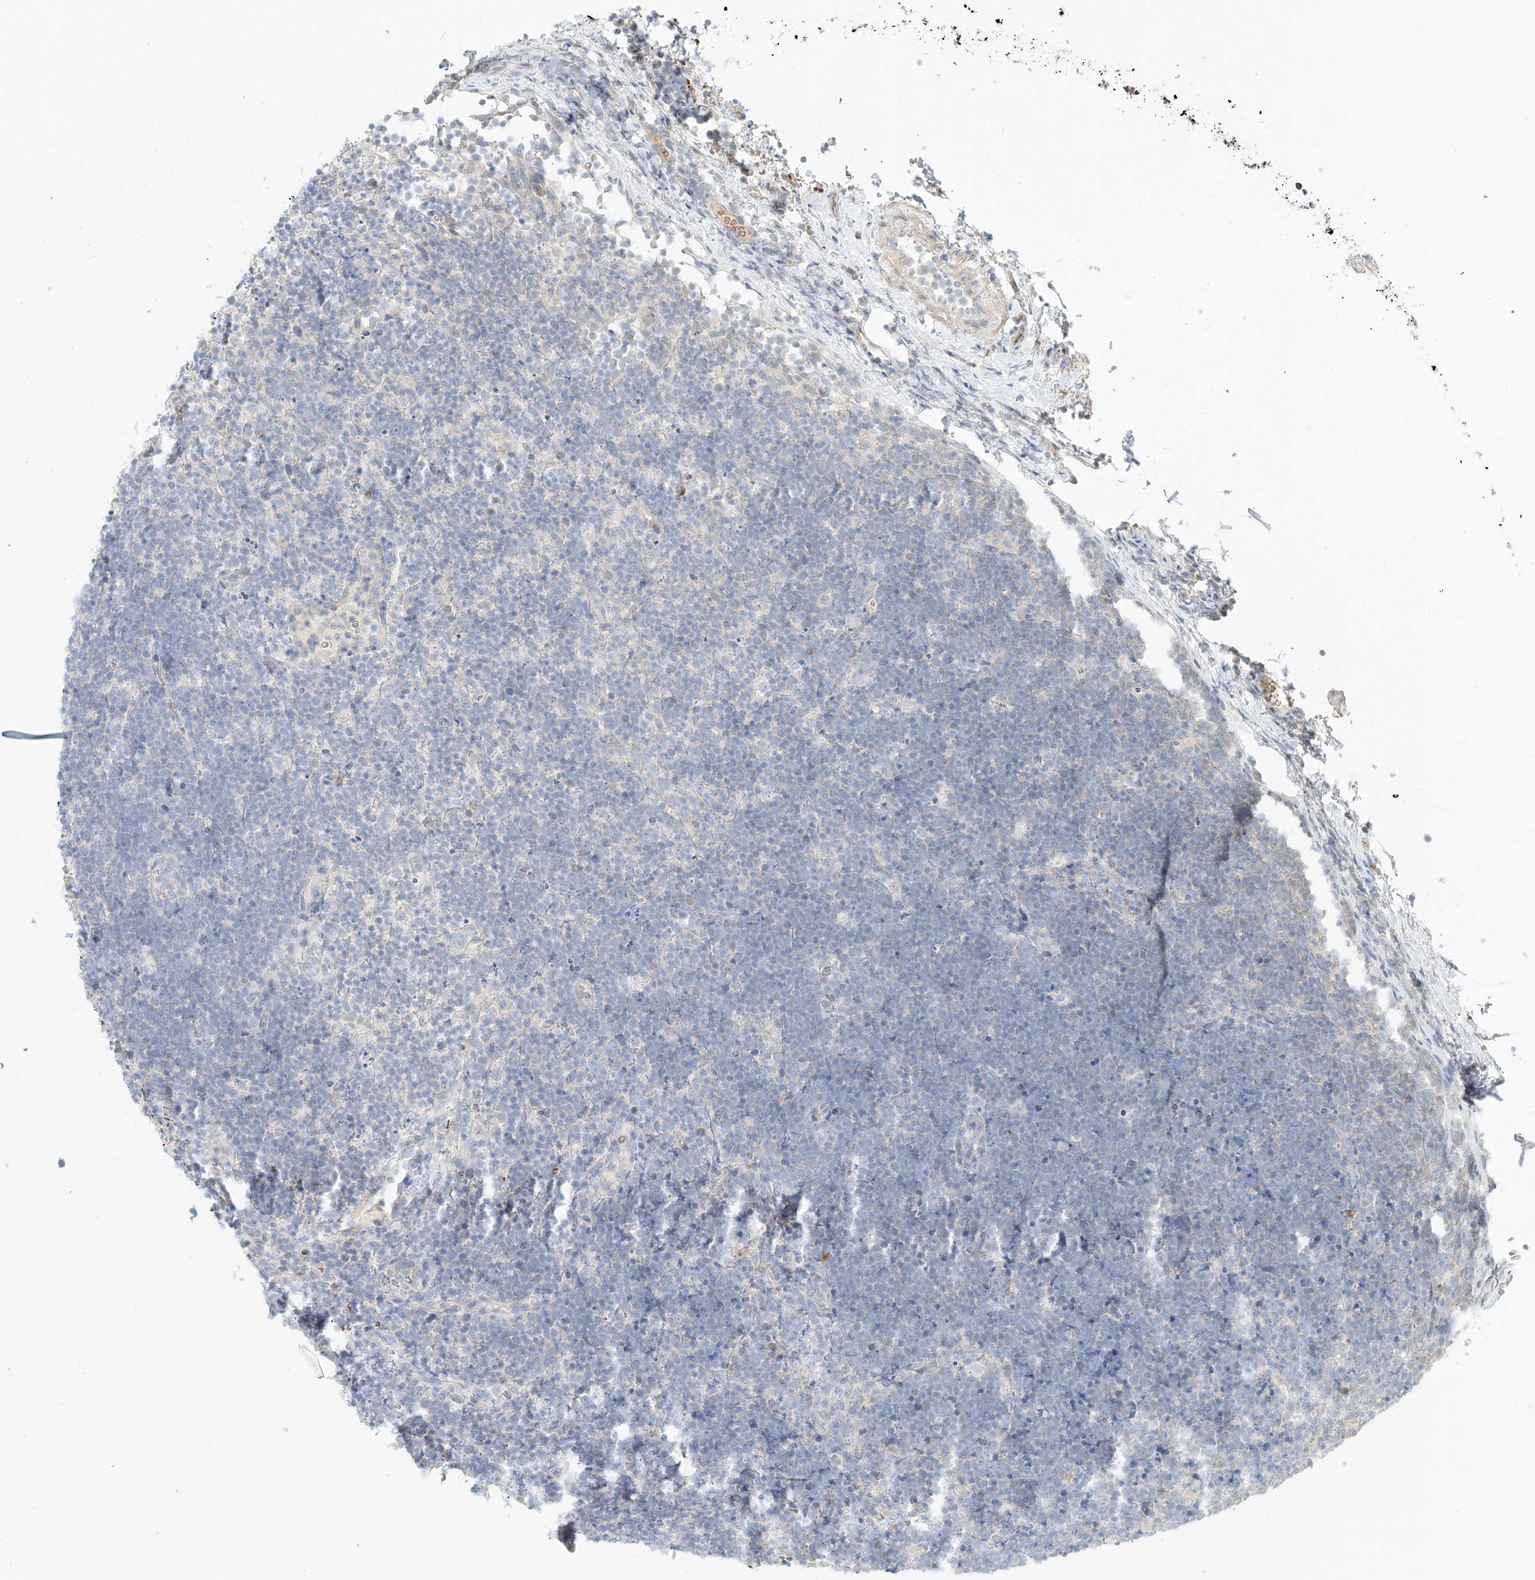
{"staining": {"intensity": "negative", "quantity": "none", "location": "none"}, "tissue": "lymphoma", "cell_type": "Tumor cells", "image_type": "cancer", "snomed": [{"axis": "morphology", "description": "Malignant lymphoma, non-Hodgkin's type, High grade"}, {"axis": "topography", "description": "Lymph node"}], "caption": "Tumor cells show no significant protein staining in lymphoma.", "gene": "SYTL3", "patient": {"sex": "male", "age": 13}}